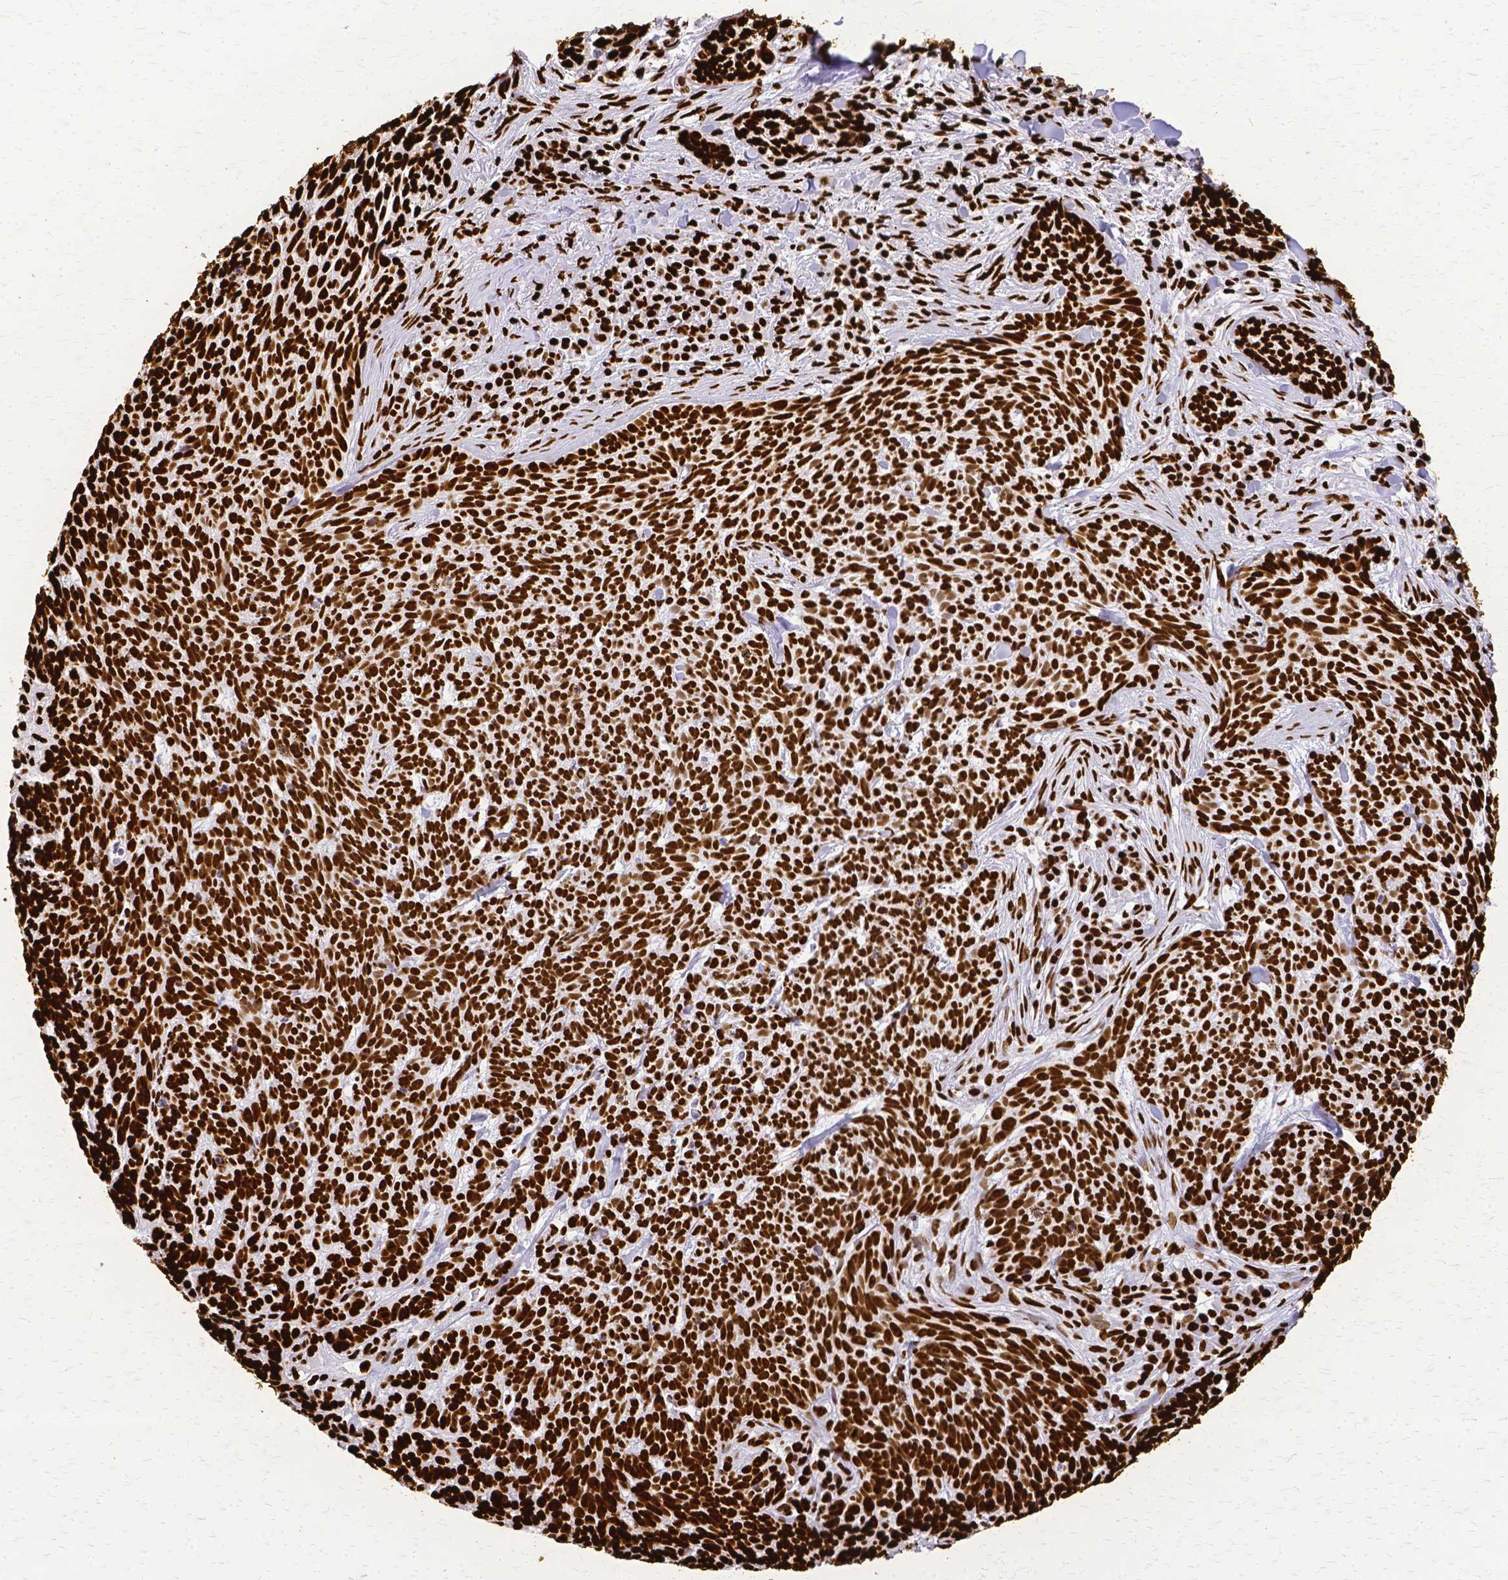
{"staining": {"intensity": "strong", "quantity": ">75%", "location": "nuclear"}, "tissue": "skin cancer", "cell_type": "Tumor cells", "image_type": "cancer", "snomed": [{"axis": "morphology", "description": "Basal cell carcinoma"}, {"axis": "topography", "description": "Skin"}], "caption": "Immunohistochemistry (IHC) staining of basal cell carcinoma (skin), which reveals high levels of strong nuclear positivity in about >75% of tumor cells indicating strong nuclear protein staining. The staining was performed using DAB (3,3'-diaminobenzidine) (brown) for protein detection and nuclei were counterstained in hematoxylin (blue).", "gene": "SFPQ", "patient": {"sex": "female", "age": 93}}